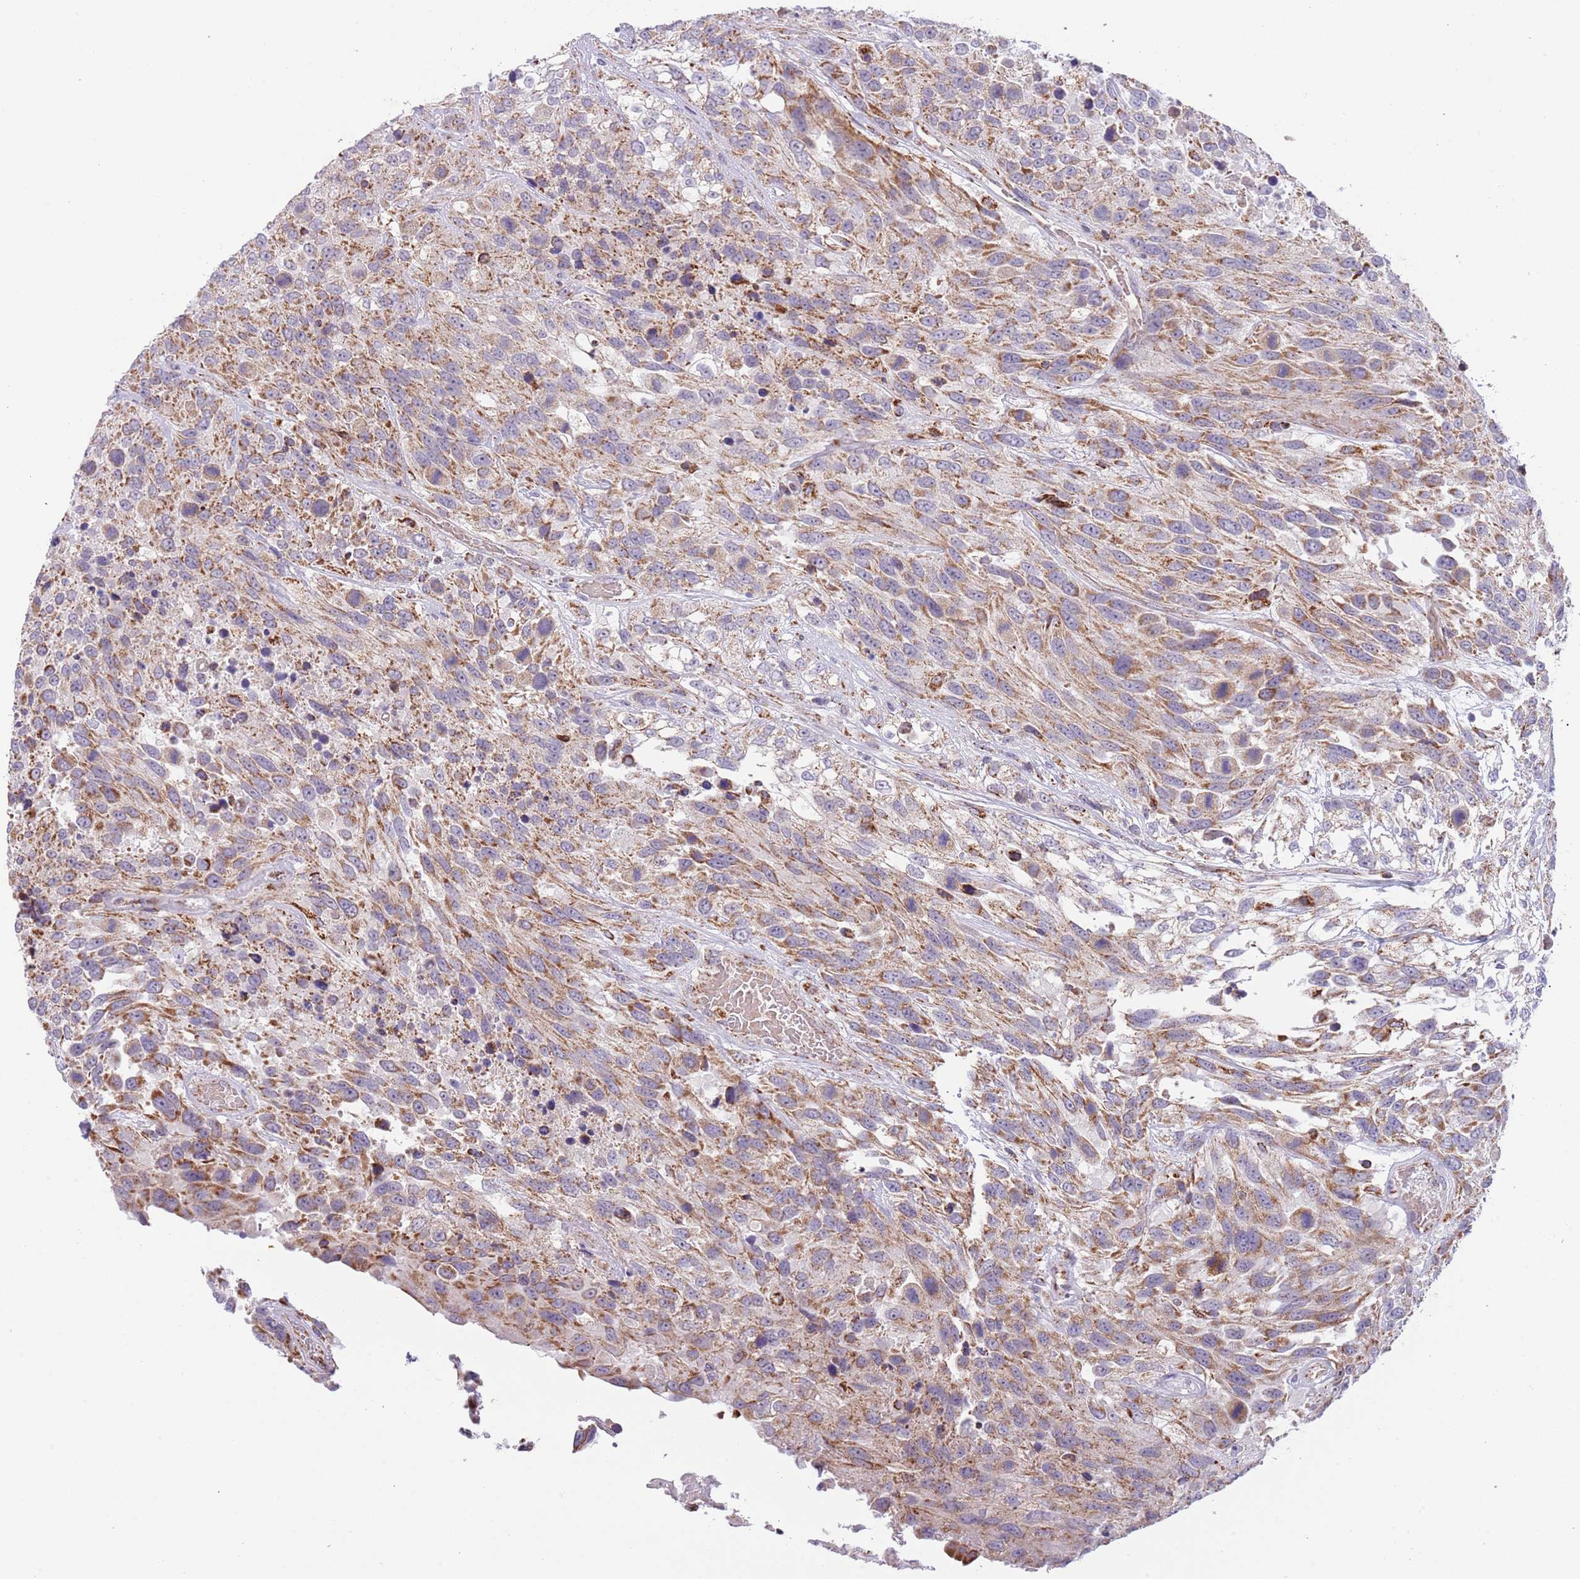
{"staining": {"intensity": "moderate", "quantity": ">75%", "location": "cytoplasmic/membranous"}, "tissue": "urothelial cancer", "cell_type": "Tumor cells", "image_type": "cancer", "snomed": [{"axis": "morphology", "description": "Urothelial carcinoma, High grade"}, {"axis": "topography", "description": "Urinary bladder"}], "caption": "There is medium levels of moderate cytoplasmic/membranous staining in tumor cells of urothelial carcinoma (high-grade), as demonstrated by immunohistochemical staining (brown color).", "gene": "LHX6", "patient": {"sex": "female", "age": 70}}